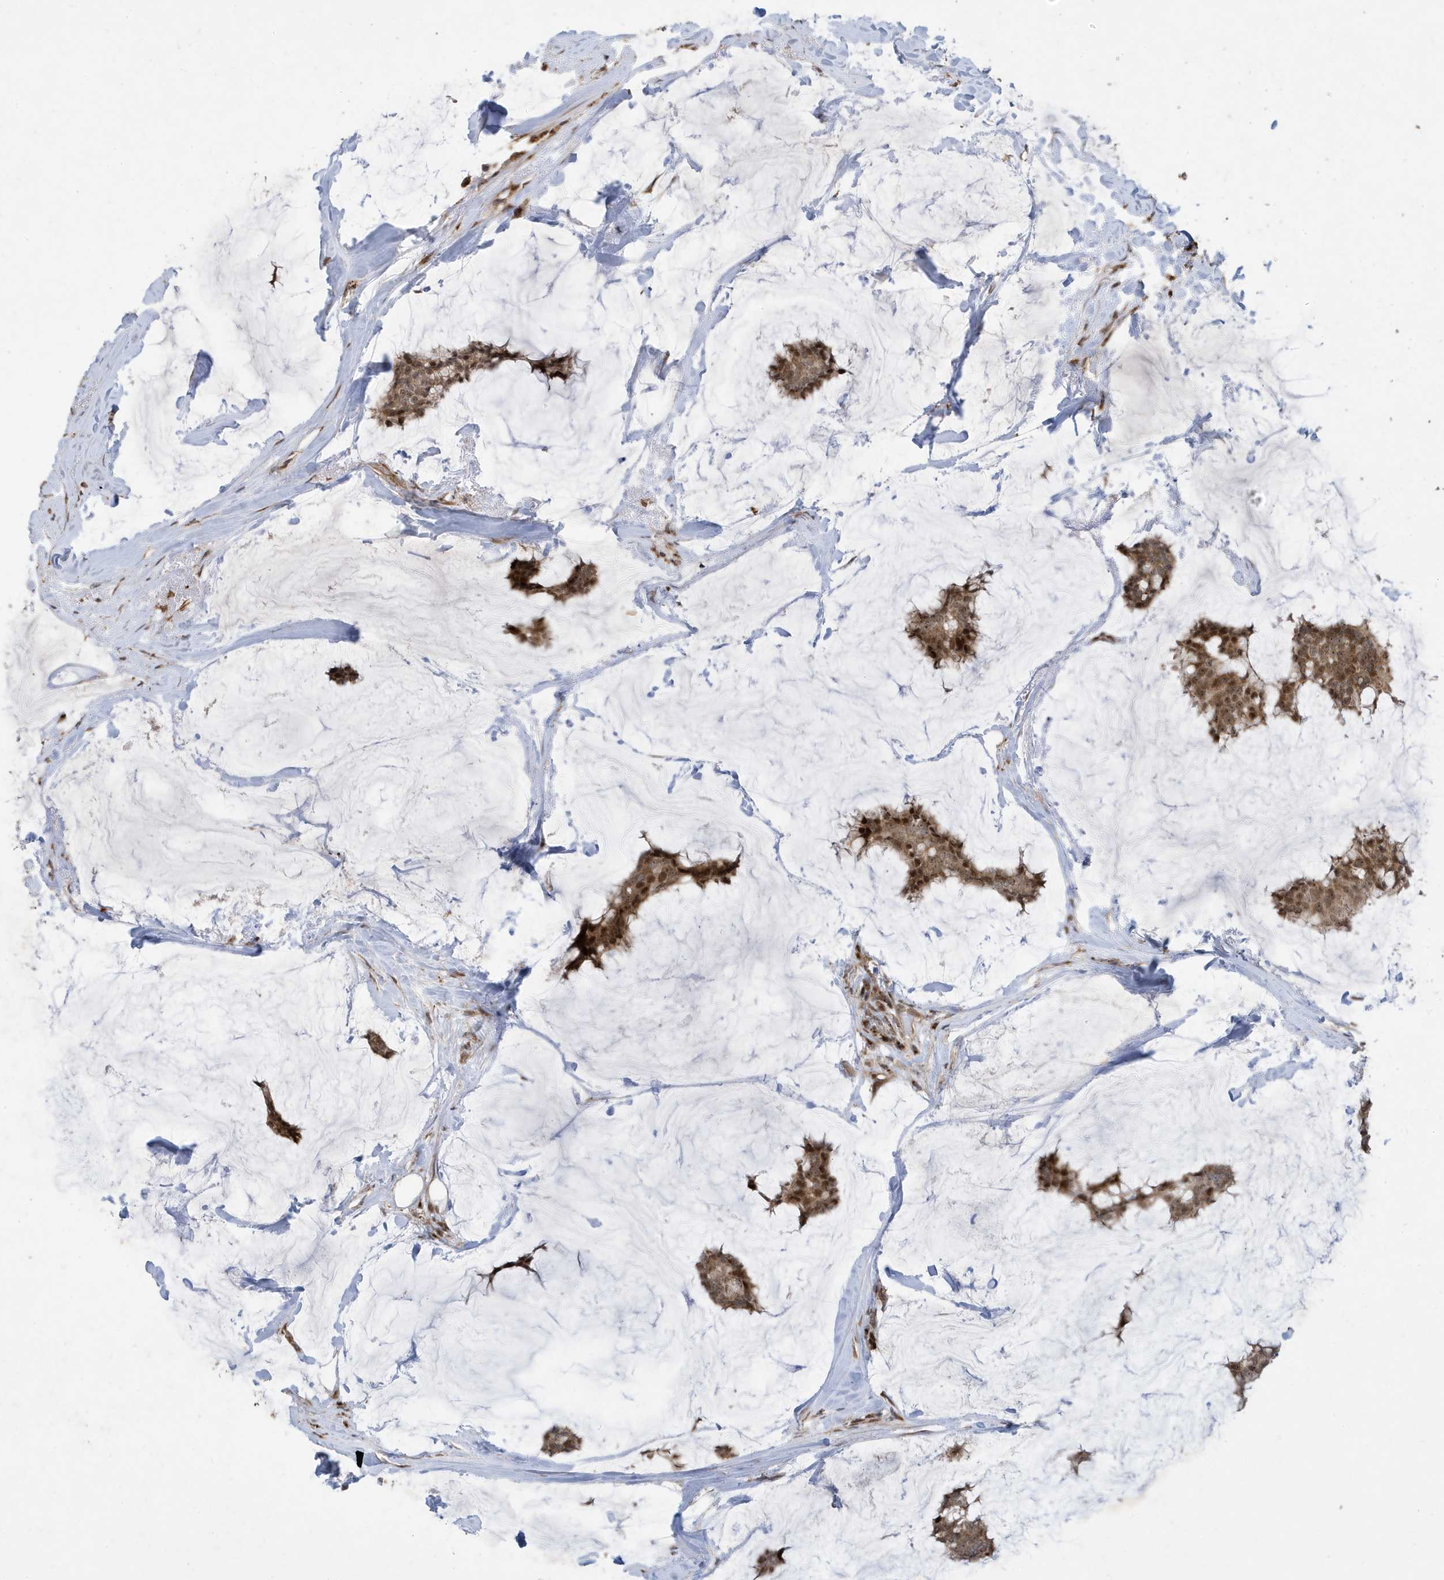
{"staining": {"intensity": "moderate", "quantity": ">75%", "location": "cytoplasmic/membranous,nuclear"}, "tissue": "breast cancer", "cell_type": "Tumor cells", "image_type": "cancer", "snomed": [{"axis": "morphology", "description": "Duct carcinoma"}, {"axis": "topography", "description": "Breast"}], "caption": "High-power microscopy captured an IHC micrograph of breast cancer (invasive ductal carcinoma), revealing moderate cytoplasmic/membranous and nuclear expression in approximately >75% of tumor cells. (brown staining indicates protein expression, while blue staining denotes nuclei).", "gene": "FAM9B", "patient": {"sex": "female", "age": 93}}